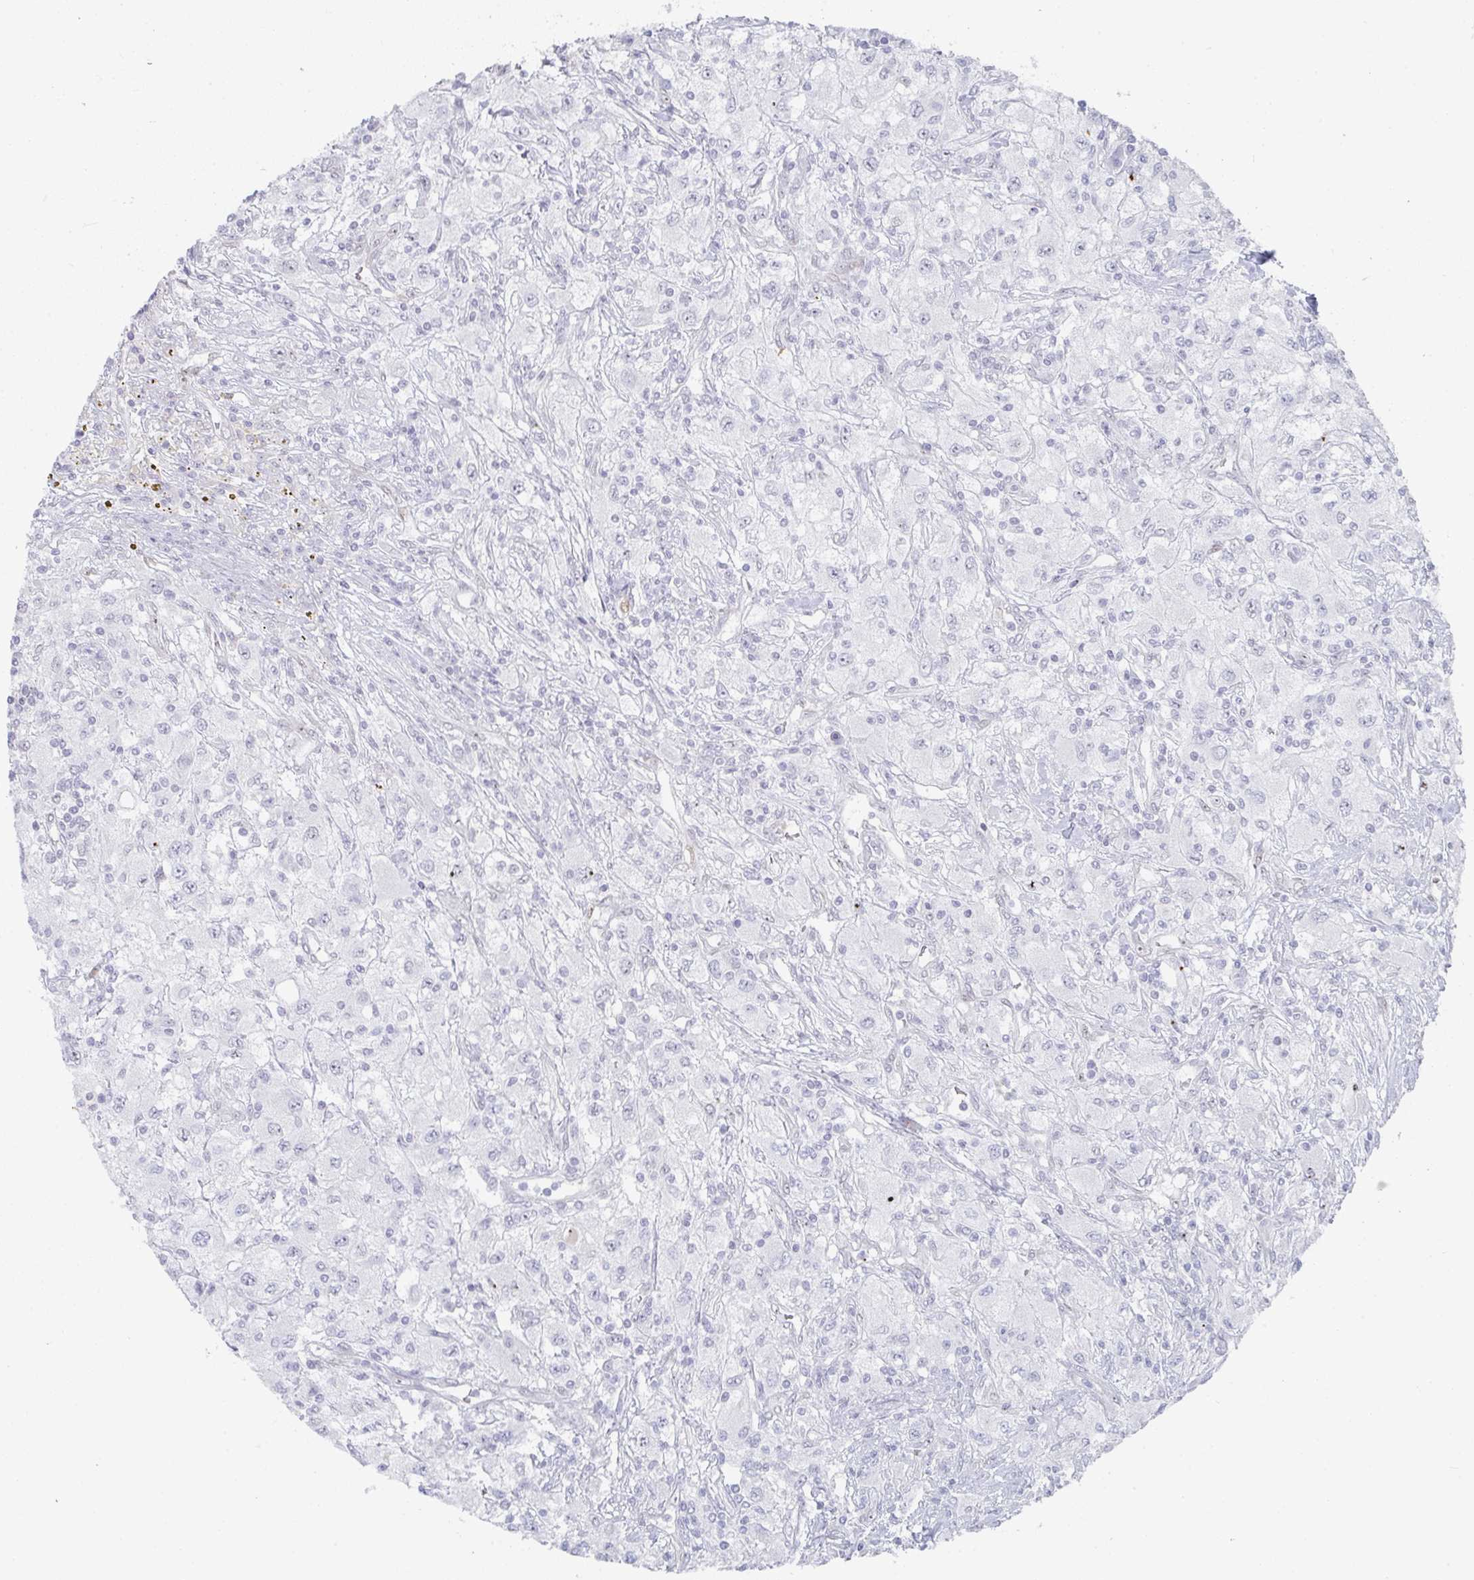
{"staining": {"intensity": "negative", "quantity": "none", "location": "none"}, "tissue": "renal cancer", "cell_type": "Tumor cells", "image_type": "cancer", "snomed": [{"axis": "morphology", "description": "Adenocarcinoma, NOS"}, {"axis": "topography", "description": "Kidney"}], "caption": "Immunohistochemistry (IHC) of human adenocarcinoma (renal) reveals no expression in tumor cells. The staining was performed using DAB to visualize the protein expression in brown, while the nuclei were stained in blue with hematoxylin (Magnification: 20x).", "gene": "POU2AF2", "patient": {"sex": "female", "age": 67}}